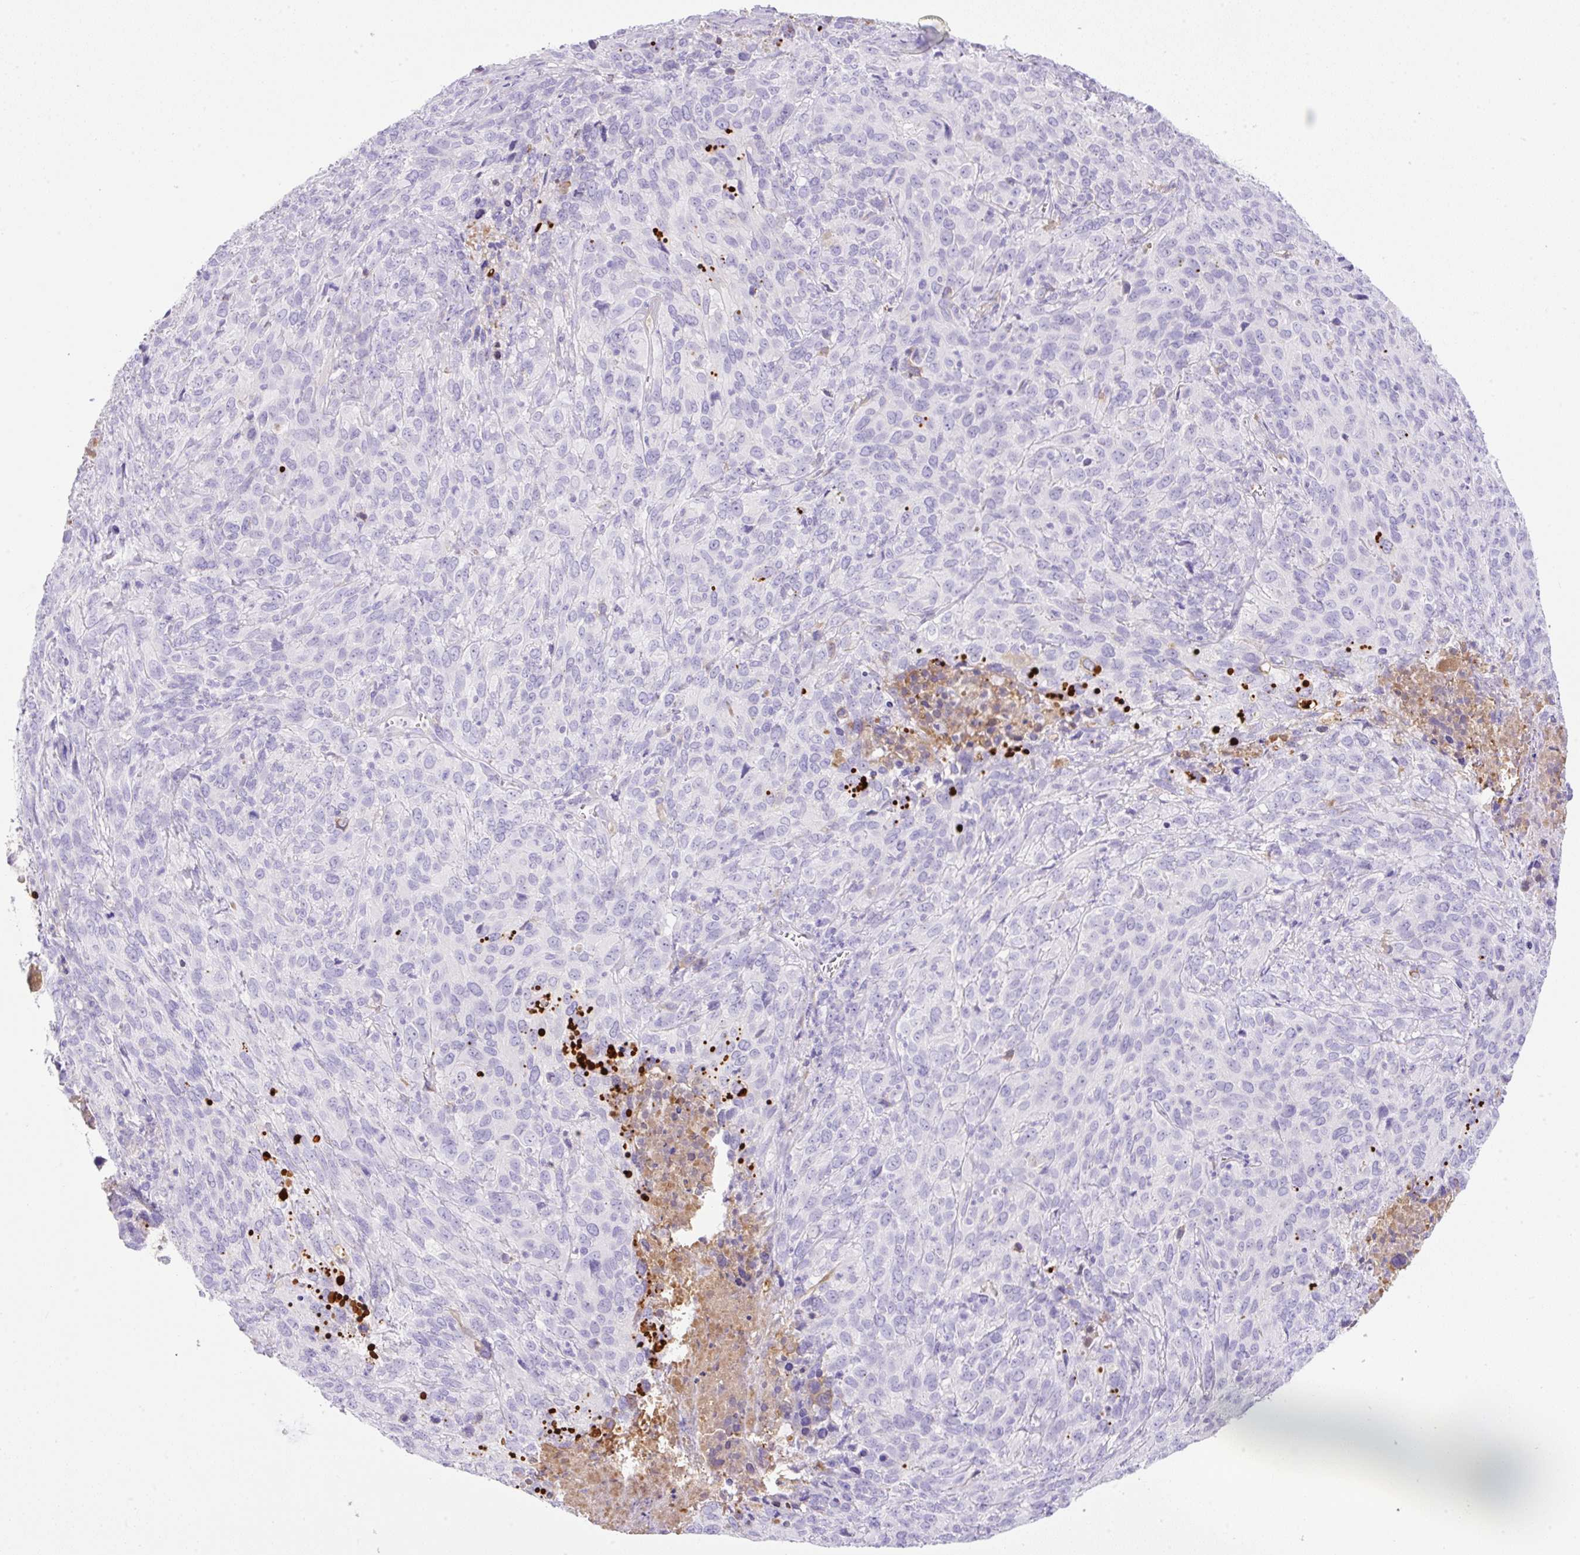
{"staining": {"intensity": "negative", "quantity": "none", "location": "none"}, "tissue": "cervical cancer", "cell_type": "Tumor cells", "image_type": "cancer", "snomed": [{"axis": "morphology", "description": "Squamous cell carcinoma, NOS"}, {"axis": "topography", "description": "Cervix"}], "caption": "Human squamous cell carcinoma (cervical) stained for a protein using IHC exhibits no expression in tumor cells.", "gene": "TDRD15", "patient": {"sex": "female", "age": 51}}